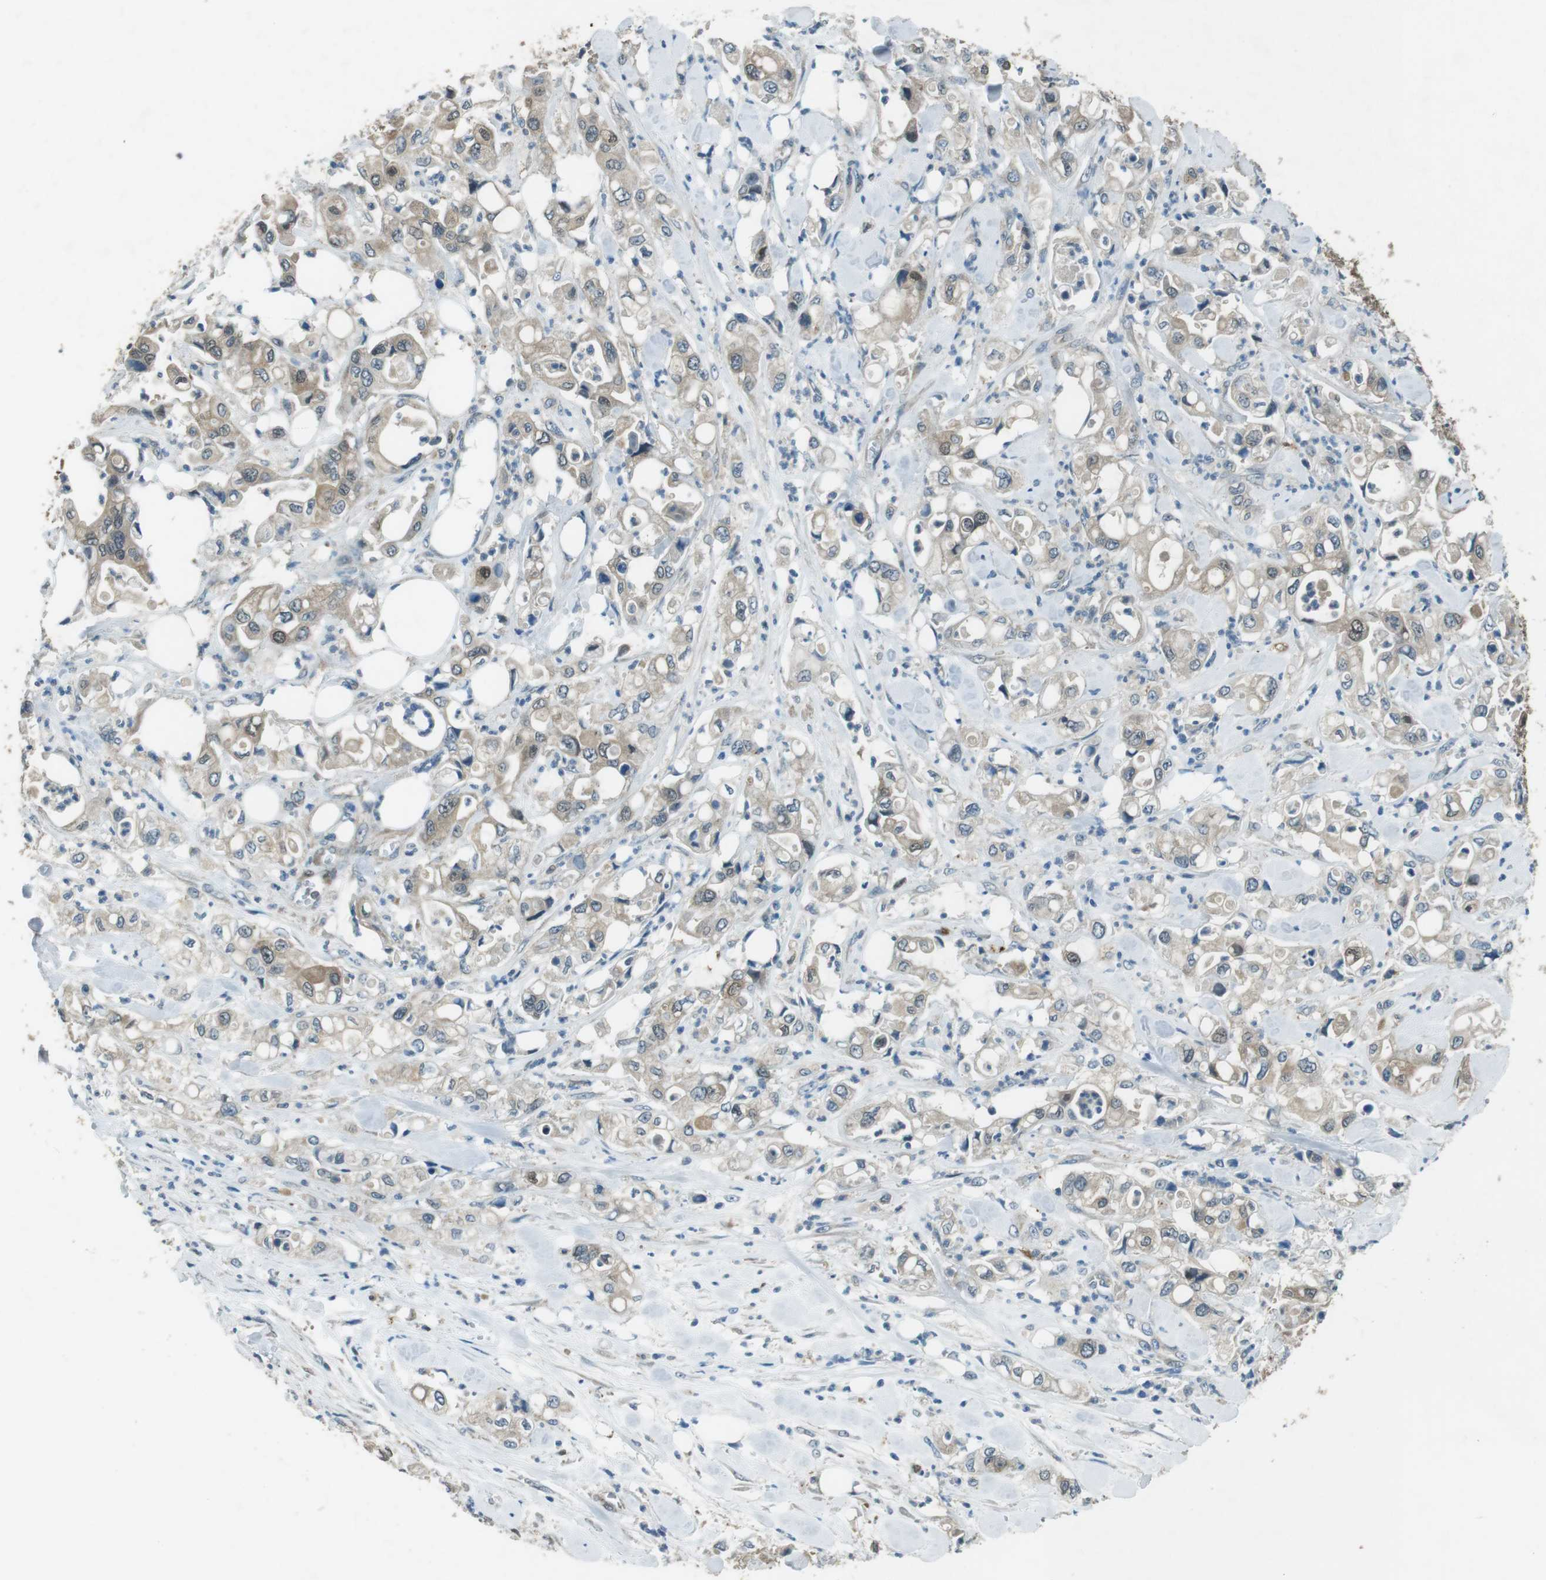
{"staining": {"intensity": "weak", "quantity": "25%-75%", "location": "cytoplasmic/membranous"}, "tissue": "pancreatic cancer", "cell_type": "Tumor cells", "image_type": "cancer", "snomed": [{"axis": "morphology", "description": "Adenocarcinoma, NOS"}, {"axis": "topography", "description": "Pancreas"}], "caption": "Weak cytoplasmic/membranous protein staining is identified in approximately 25%-75% of tumor cells in pancreatic cancer (adenocarcinoma).", "gene": "MFAP3", "patient": {"sex": "male", "age": 70}}